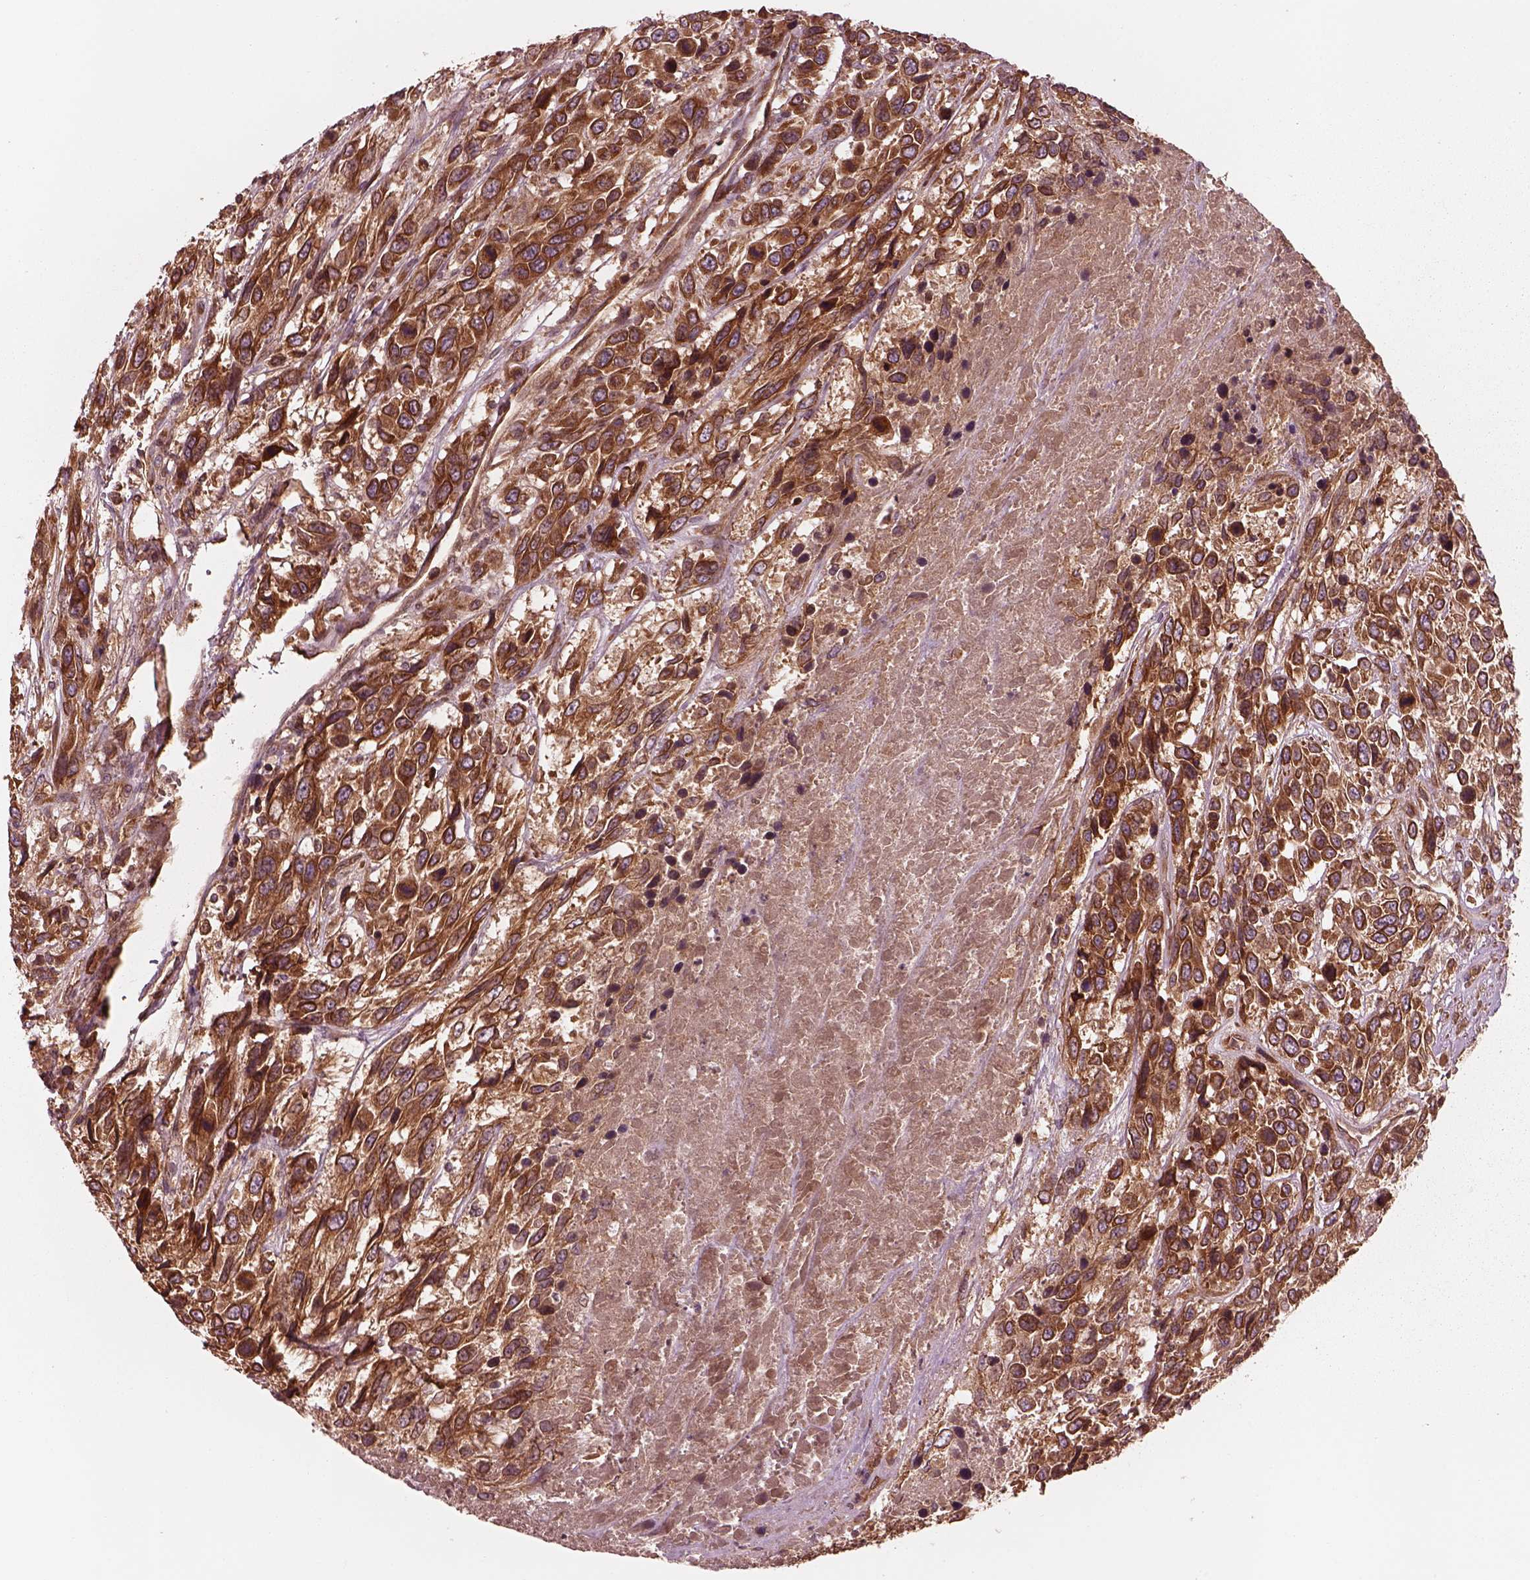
{"staining": {"intensity": "strong", "quantity": ">75%", "location": "cytoplasmic/membranous"}, "tissue": "urothelial cancer", "cell_type": "Tumor cells", "image_type": "cancer", "snomed": [{"axis": "morphology", "description": "Urothelial carcinoma, High grade"}, {"axis": "topography", "description": "Urinary bladder"}], "caption": "Protein staining by immunohistochemistry displays strong cytoplasmic/membranous positivity in approximately >75% of tumor cells in urothelial carcinoma (high-grade).", "gene": "PIK3R2", "patient": {"sex": "female", "age": 70}}